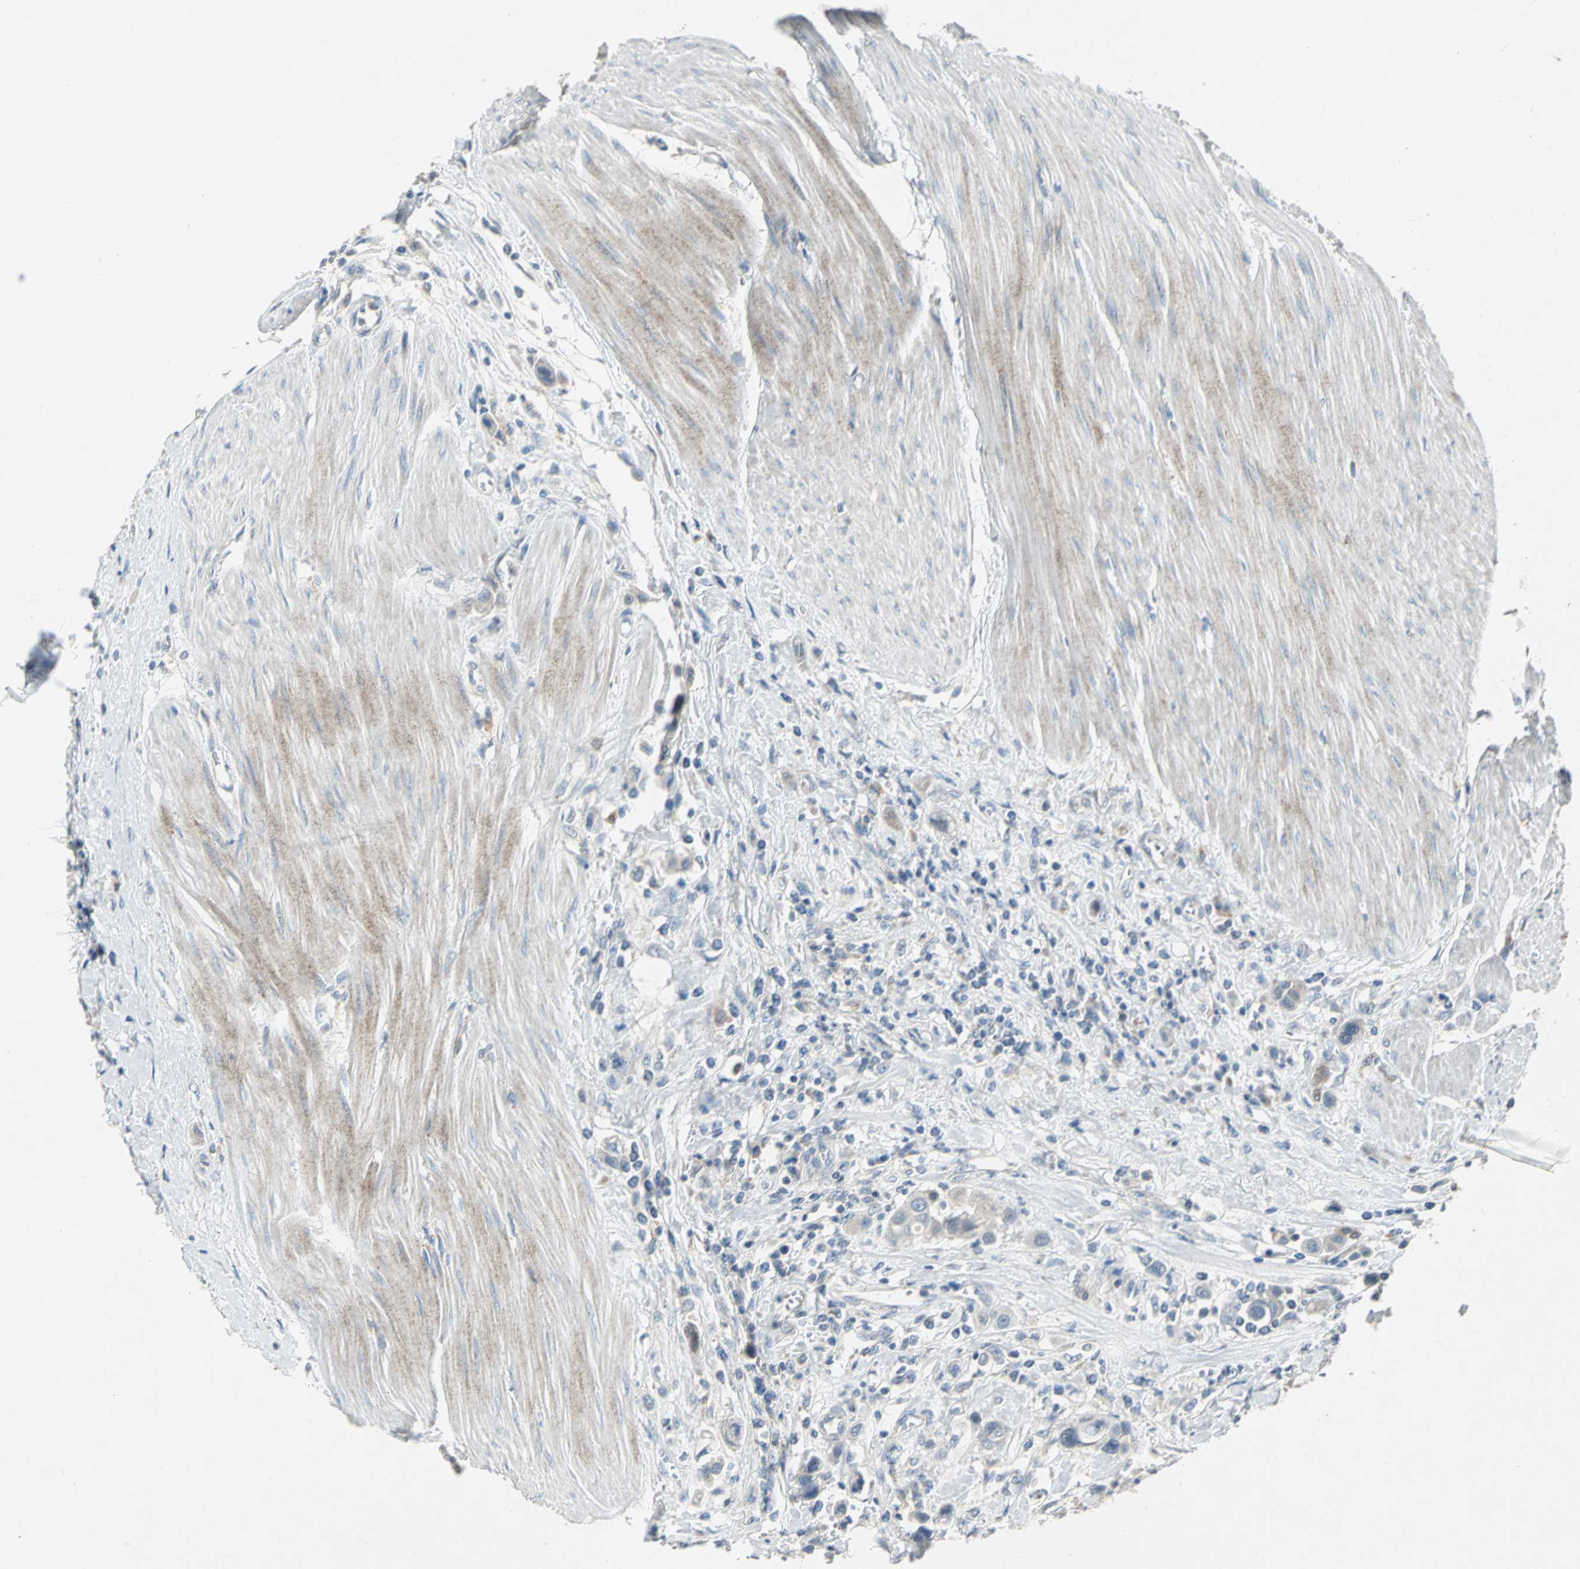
{"staining": {"intensity": "weak", "quantity": "25%-75%", "location": "cytoplasmic/membranous"}, "tissue": "urothelial cancer", "cell_type": "Tumor cells", "image_type": "cancer", "snomed": [{"axis": "morphology", "description": "Urothelial carcinoma, High grade"}, {"axis": "topography", "description": "Urinary bladder"}], "caption": "Protein staining displays weak cytoplasmic/membranous expression in approximately 25%-75% of tumor cells in urothelial carcinoma (high-grade).", "gene": "SPPL2B", "patient": {"sex": "male", "age": 50}}